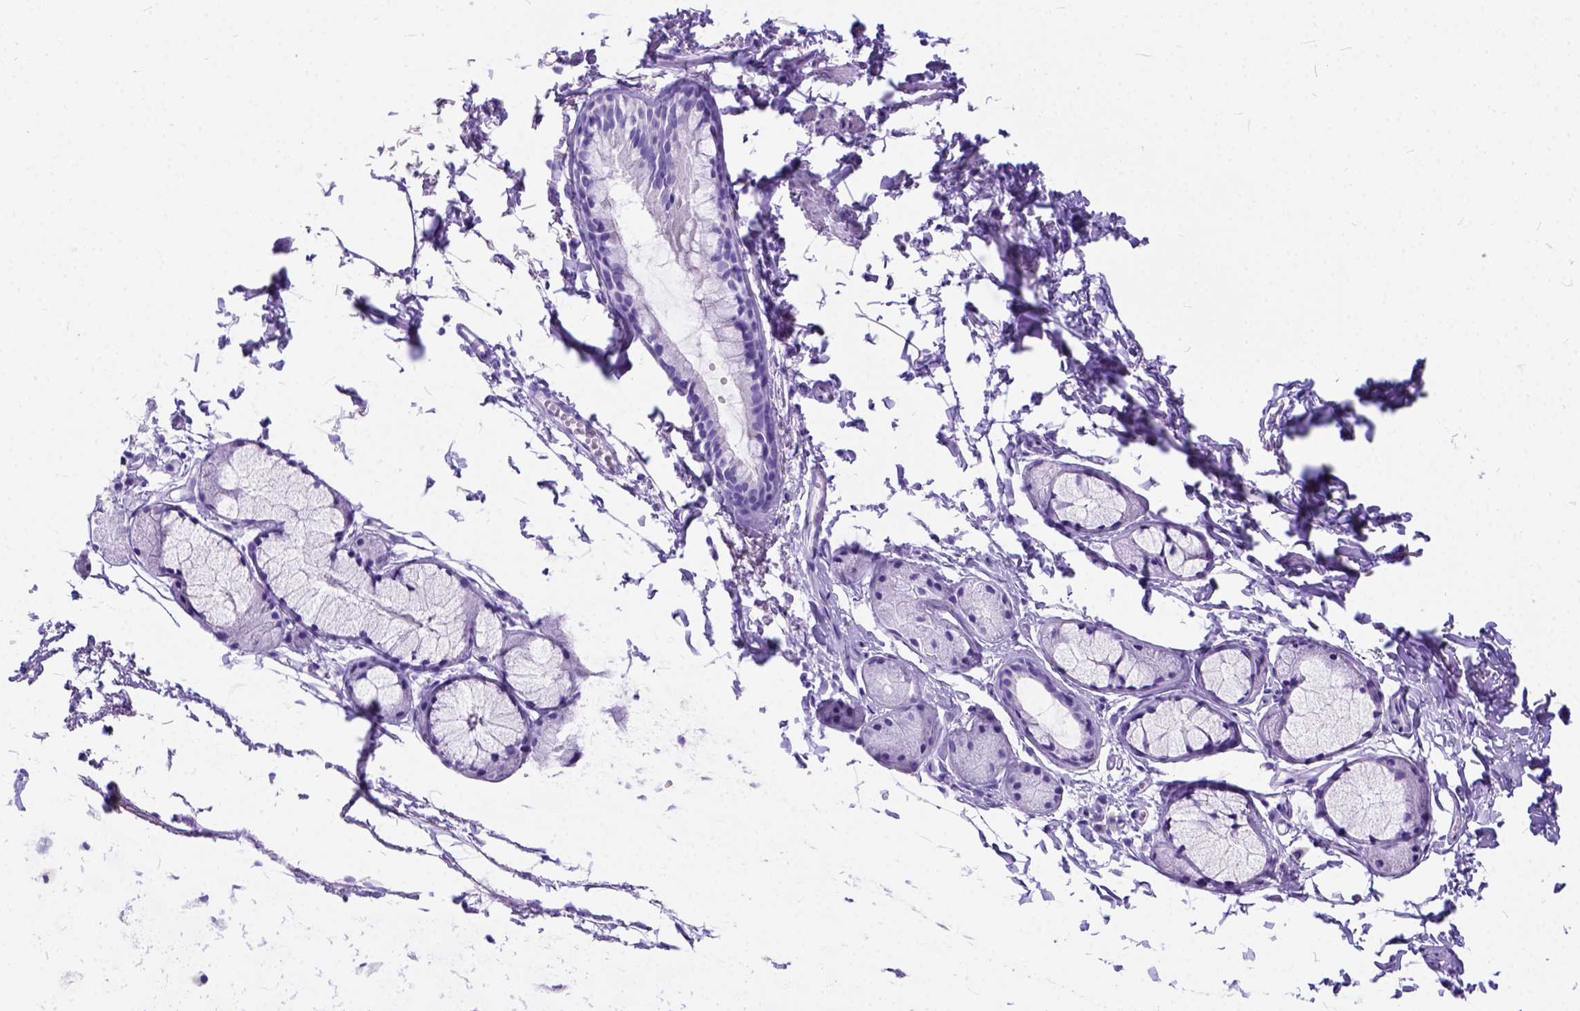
{"staining": {"intensity": "negative", "quantity": "none", "location": "none"}, "tissue": "bronchus", "cell_type": "Respiratory epithelial cells", "image_type": "normal", "snomed": [{"axis": "morphology", "description": "Normal tissue, NOS"}, {"axis": "topography", "description": "Bronchus"}], "caption": "DAB immunohistochemical staining of normal bronchus shows no significant positivity in respiratory epithelial cells.", "gene": "C1QTNF3", "patient": {"sex": "female", "age": 59}}